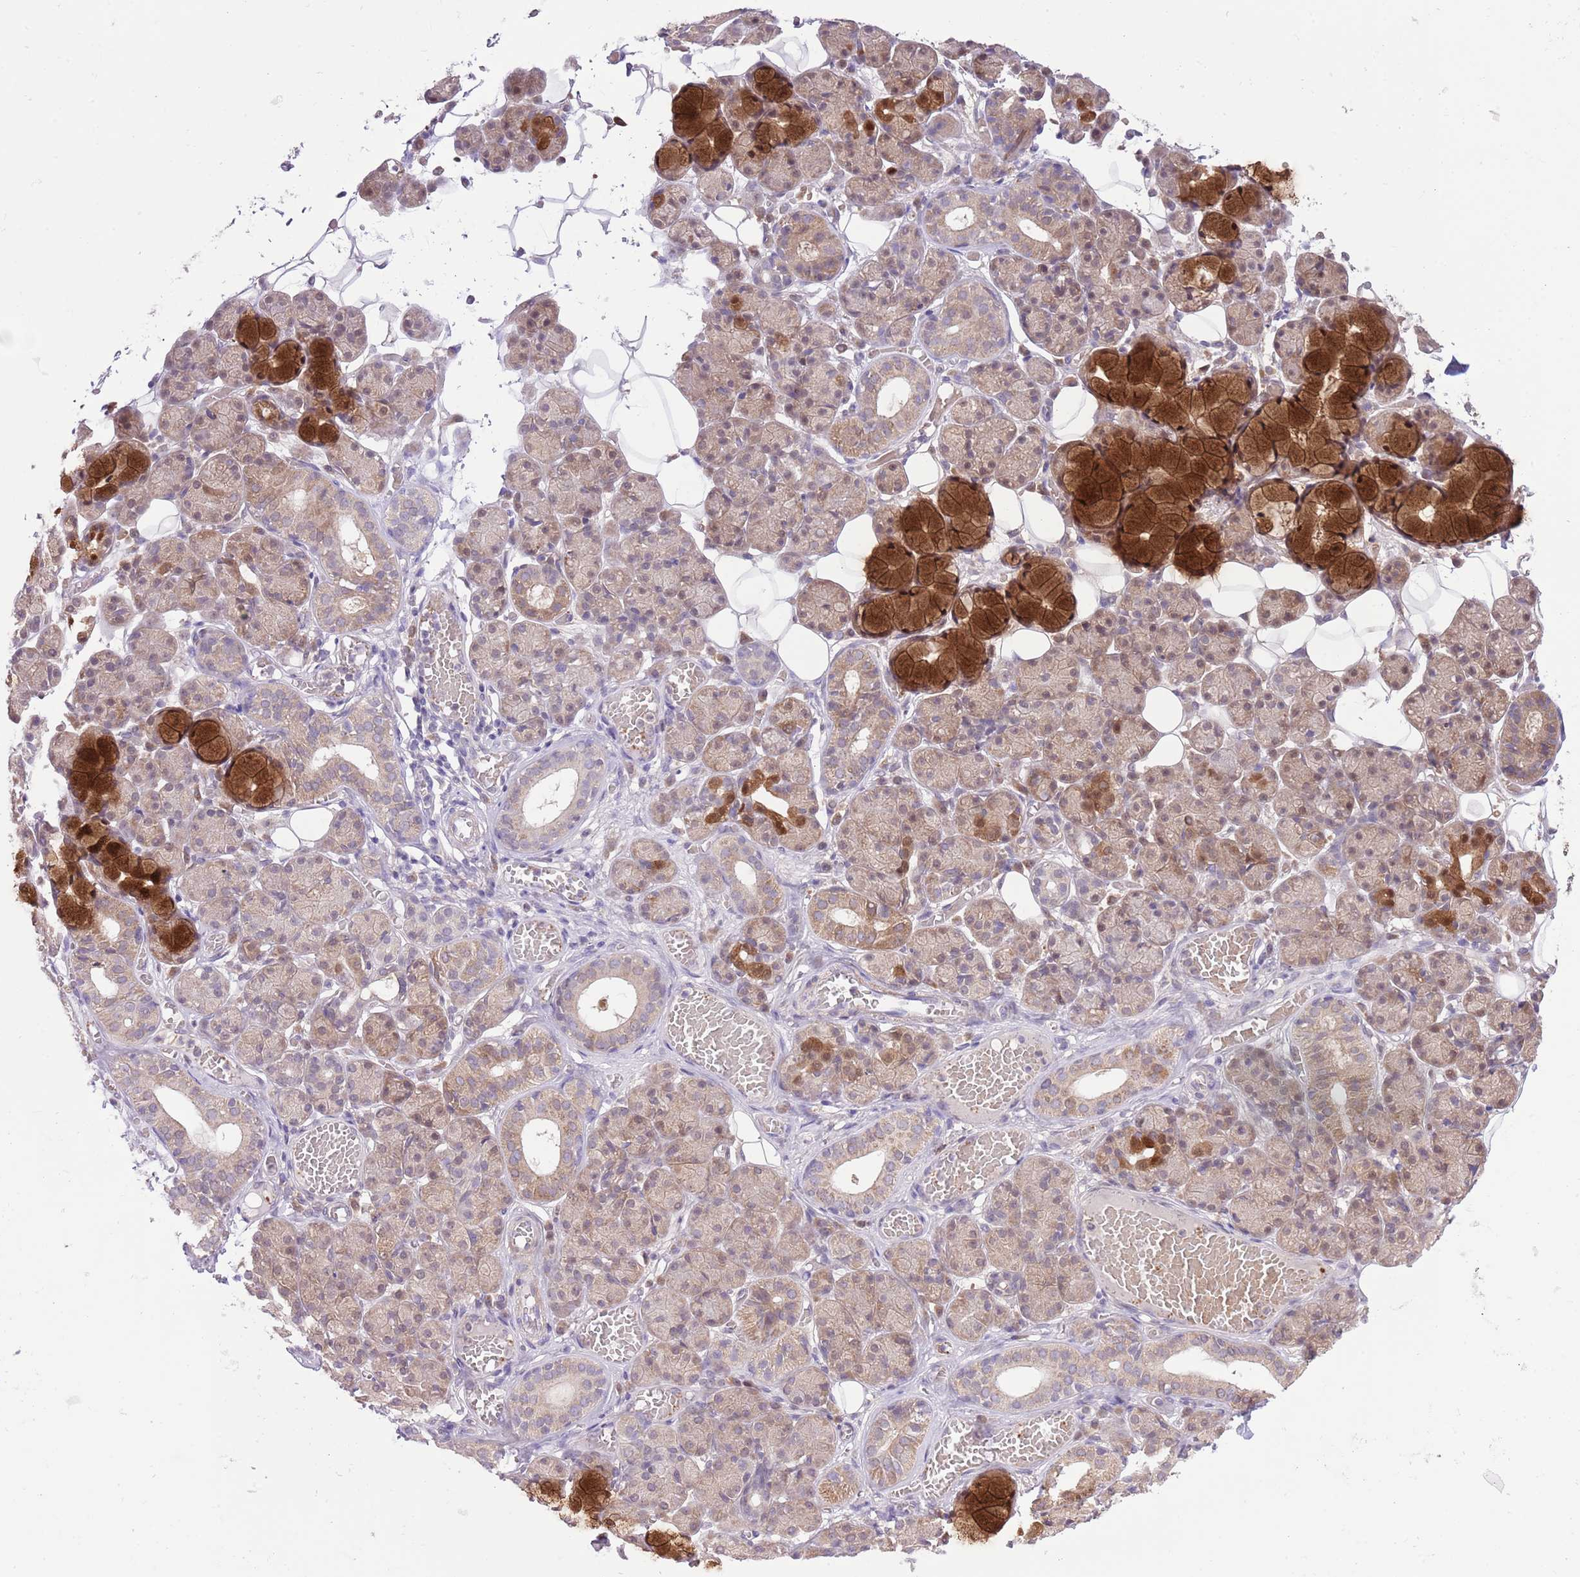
{"staining": {"intensity": "strong", "quantity": "<25%", "location": "cytoplasmic/membranous"}, "tissue": "salivary gland", "cell_type": "Glandular cells", "image_type": "normal", "snomed": [{"axis": "morphology", "description": "Normal tissue, NOS"}, {"axis": "topography", "description": "Salivary gland"}], "caption": "DAB immunohistochemical staining of unremarkable salivary gland exhibits strong cytoplasmic/membranous protein expression in about <25% of glandular cells.", "gene": "GALK2", "patient": {"sex": "male", "age": 63}}